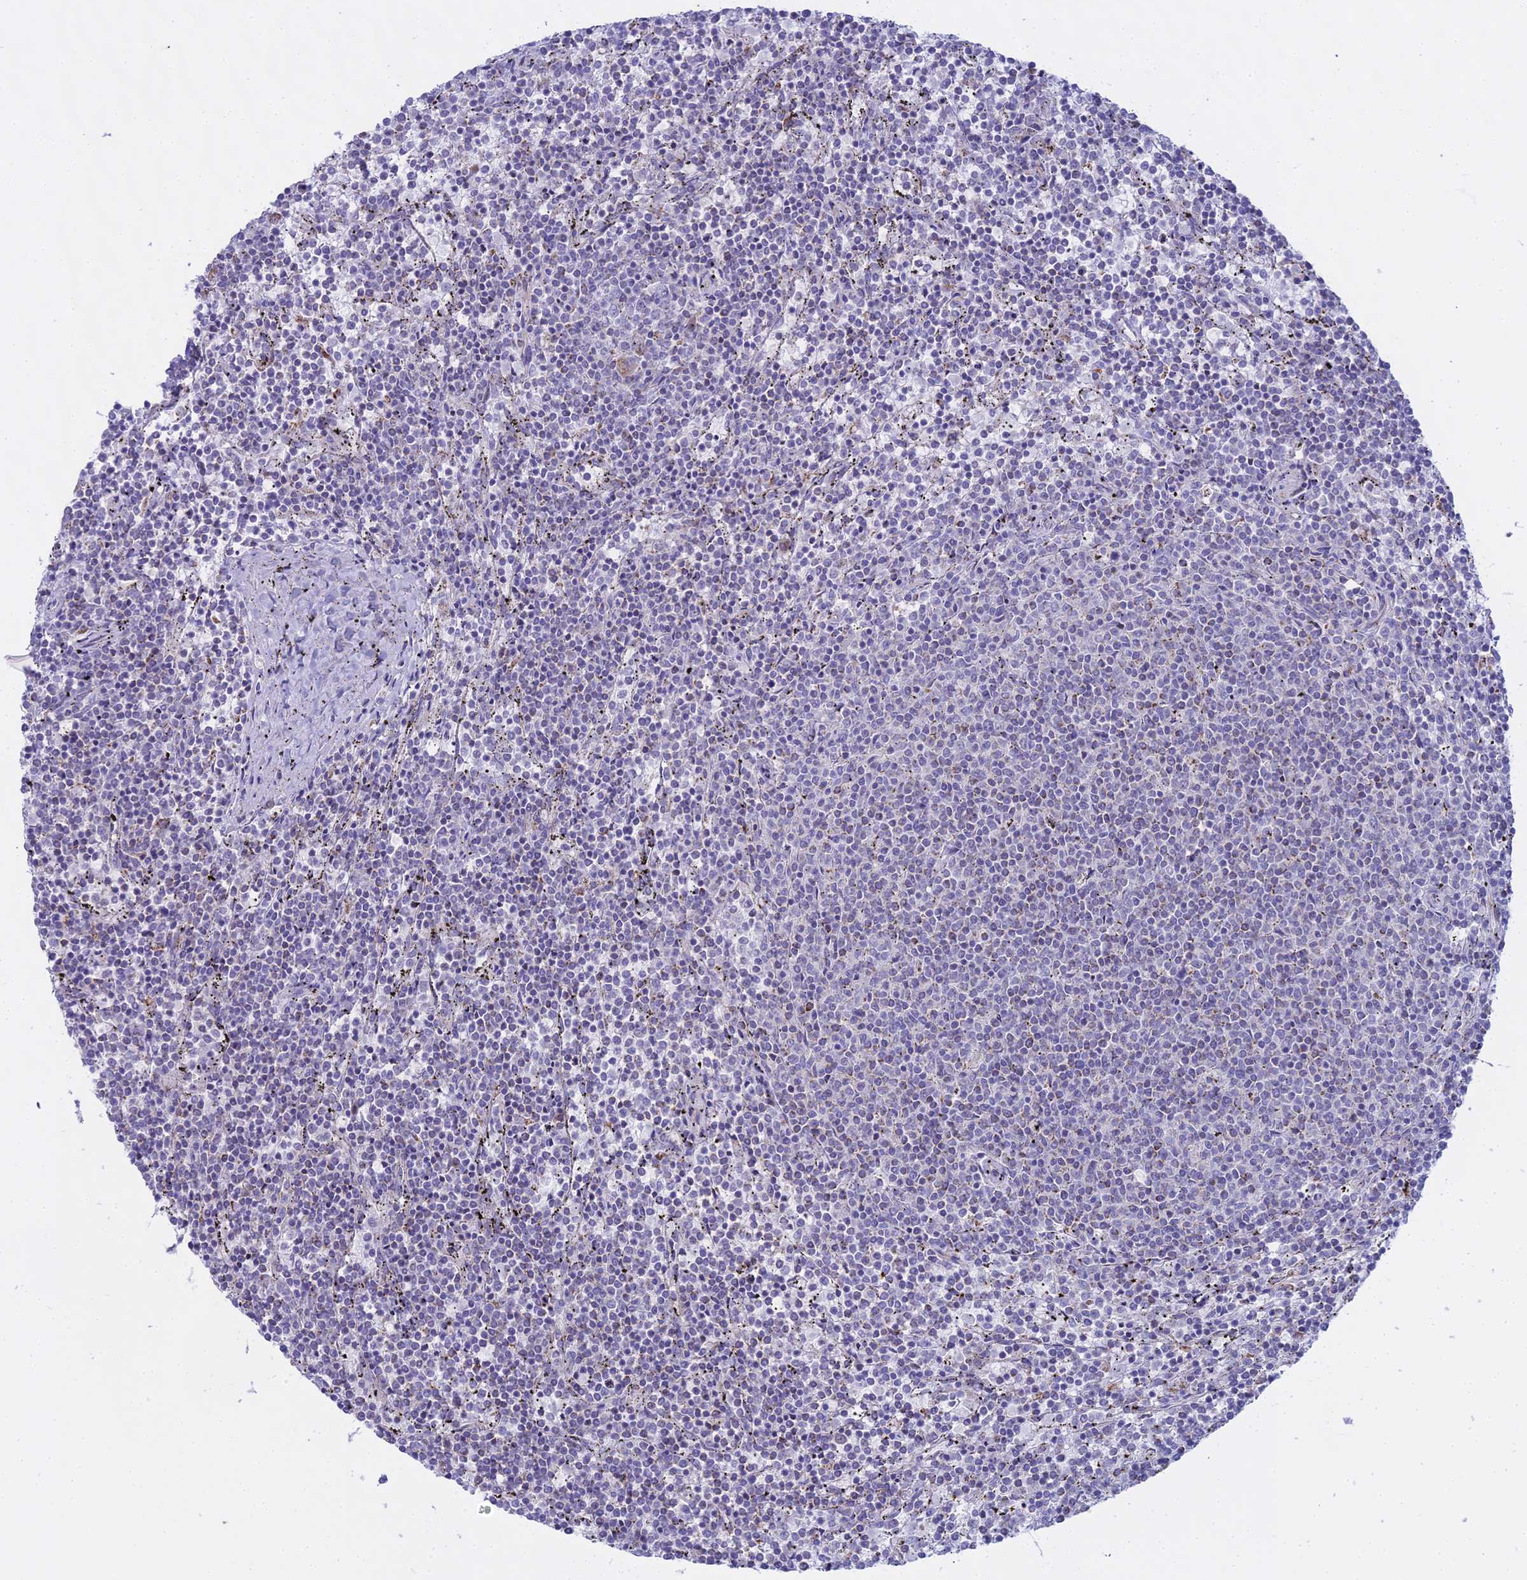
{"staining": {"intensity": "negative", "quantity": "none", "location": "none"}, "tissue": "lymphoma", "cell_type": "Tumor cells", "image_type": "cancer", "snomed": [{"axis": "morphology", "description": "Malignant lymphoma, non-Hodgkin's type, Low grade"}, {"axis": "topography", "description": "Spleen"}], "caption": "IHC of human lymphoma shows no positivity in tumor cells. (Brightfield microscopy of DAB (3,3'-diaminobenzidine) immunohistochemistry (IHC) at high magnification).", "gene": "CGB2", "patient": {"sex": "female", "age": 50}}